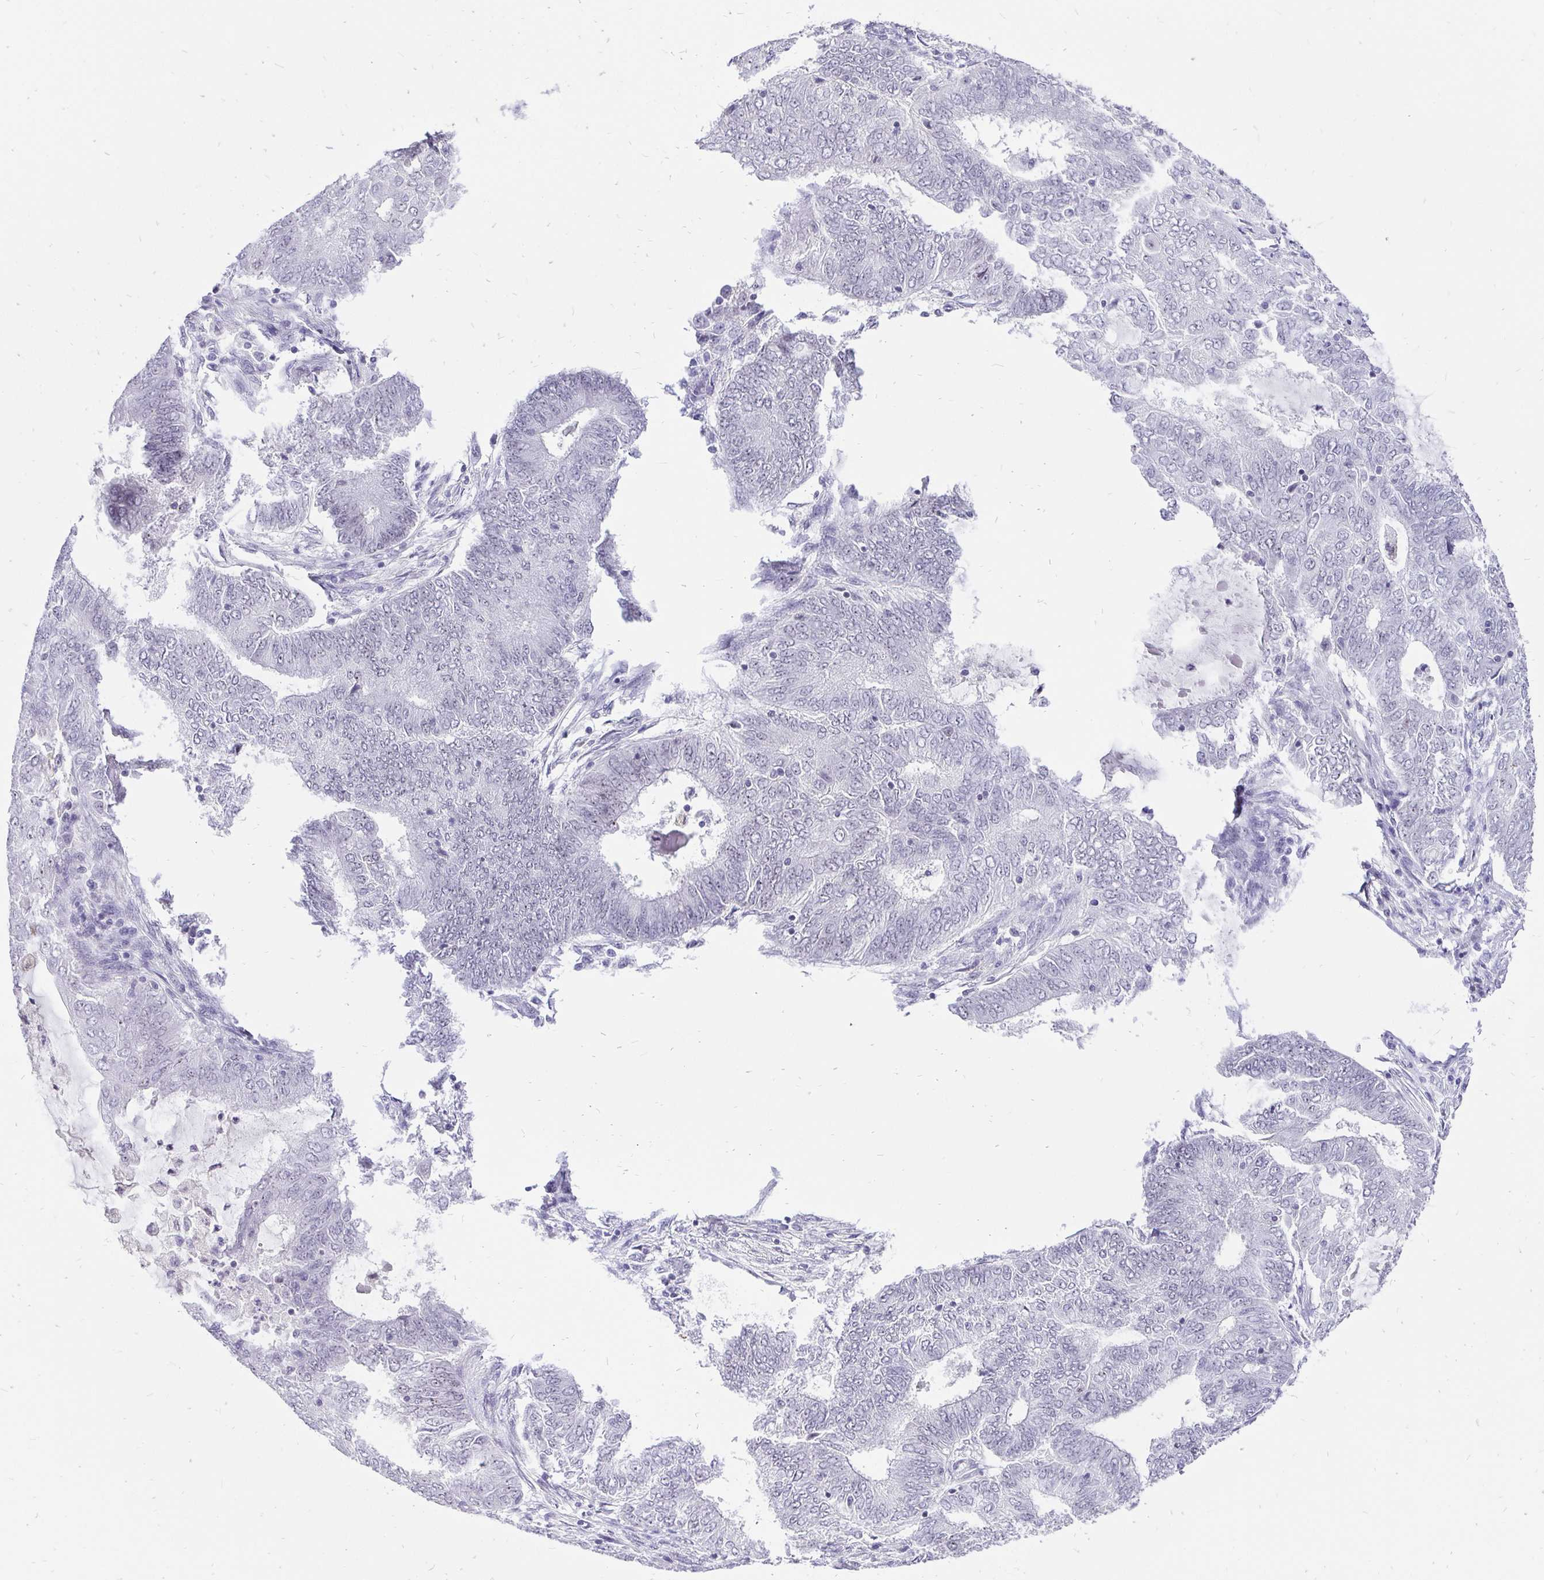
{"staining": {"intensity": "negative", "quantity": "none", "location": "none"}, "tissue": "endometrial cancer", "cell_type": "Tumor cells", "image_type": "cancer", "snomed": [{"axis": "morphology", "description": "Adenocarcinoma, NOS"}, {"axis": "topography", "description": "Endometrium"}], "caption": "Immunohistochemical staining of human adenocarcinoma (endometrial) shows no significant staining in tumor cells.", "gene": "ZNF860", "patient": {"sex": "female", "age": 62}}